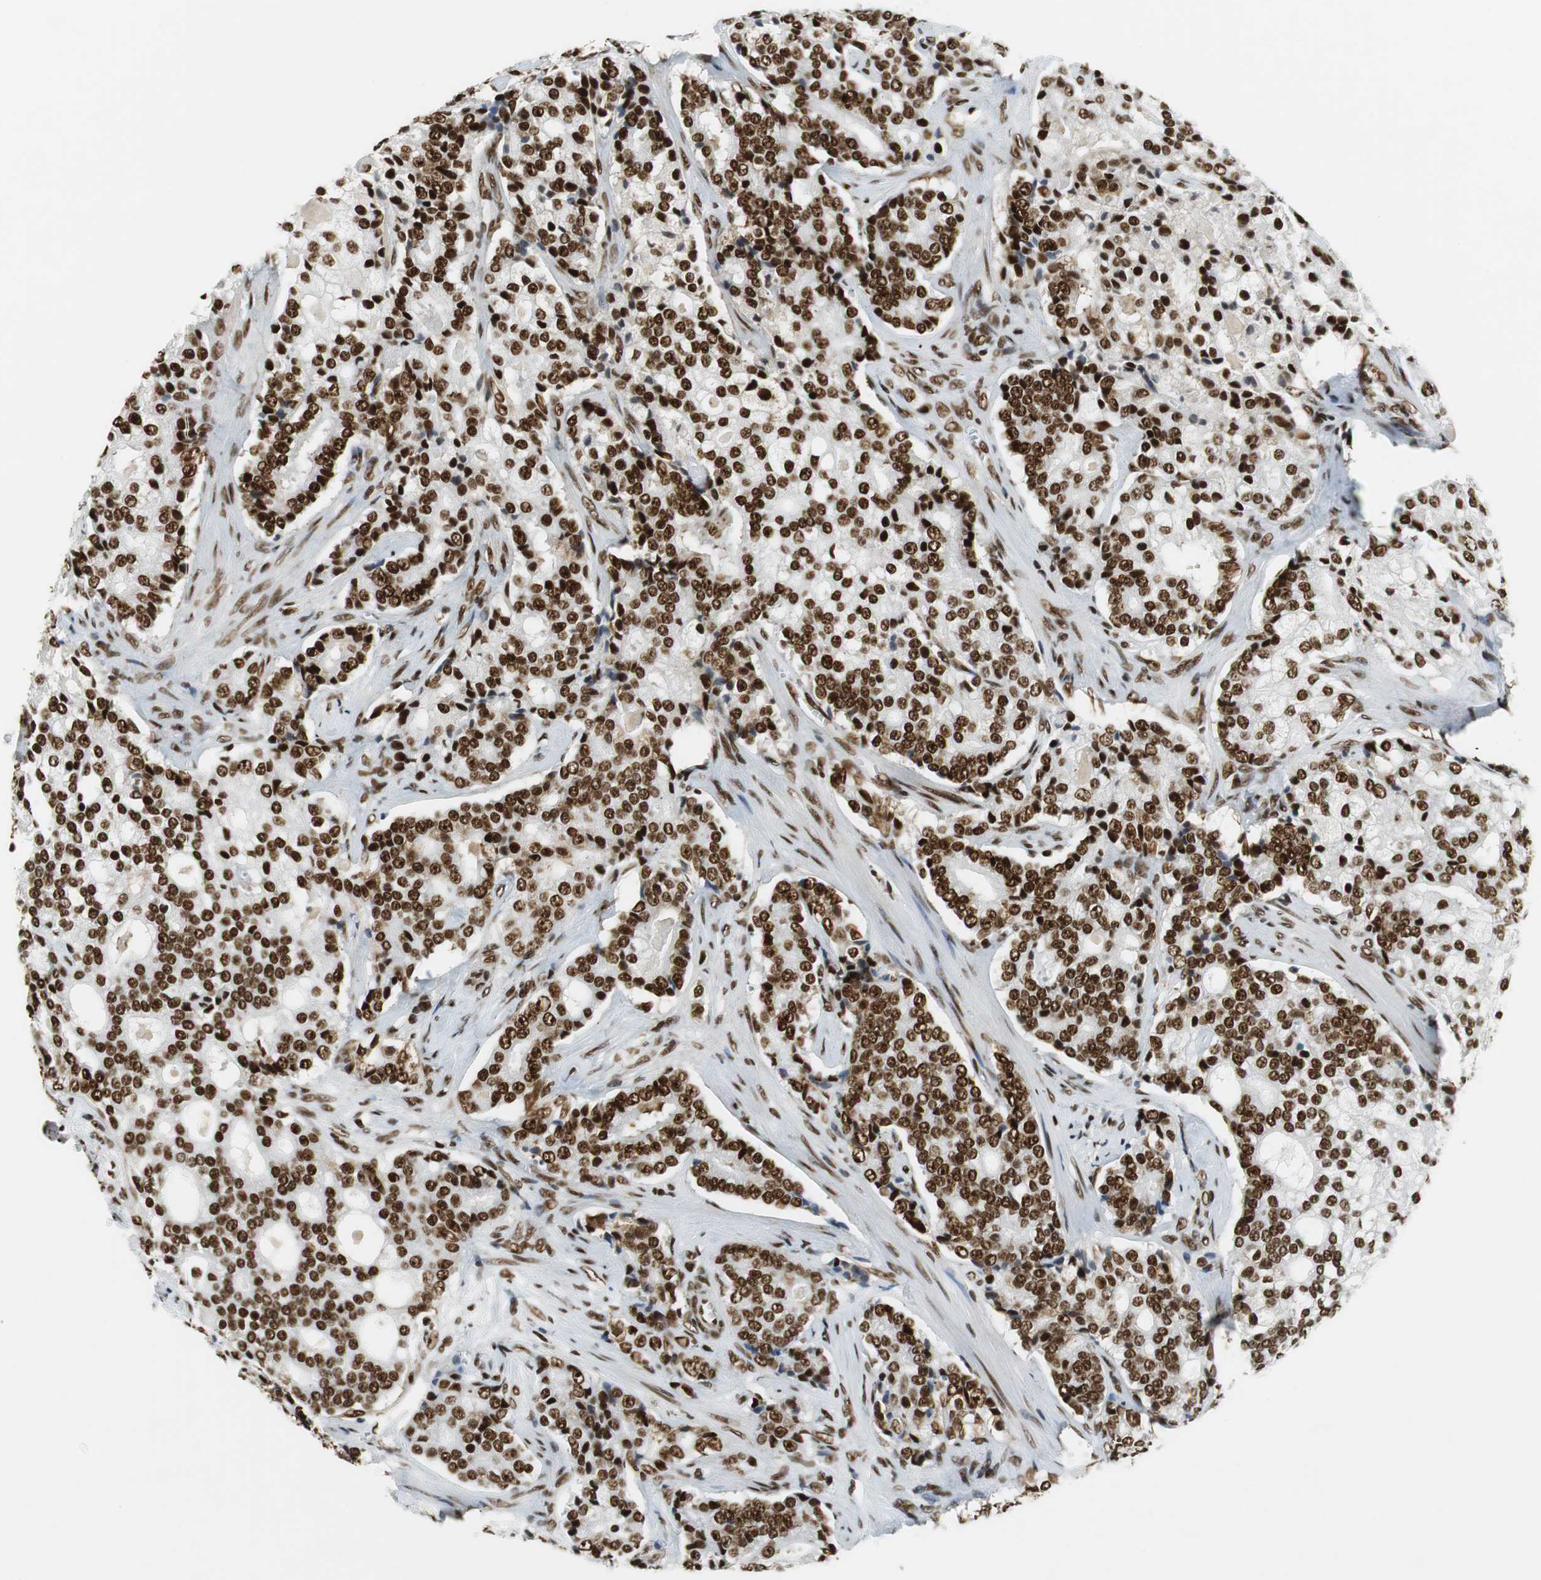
{"staining": {"intensity": "strong", "quantity": ">75%", "location": "nuclear"}, "tissue": "prostate cancer", "cell_type": "Tumor cells", "image_type": "cancer", "snomed": [{"axis": "morphology", "description": "Adenocarcinoma, Low grade"}, {"axis": "topography", "description": "Prostate"}], "caption": "A high-resolution histopathology image shows IHC staining of prostate cancer (low-grade adenocarcinoma), which displays strong nuclear staining in about >75% of tumor cells. Nuclei are stained in blue.", "gene": "PRKDC", "patient": {"sex": "male", "age": 58}}